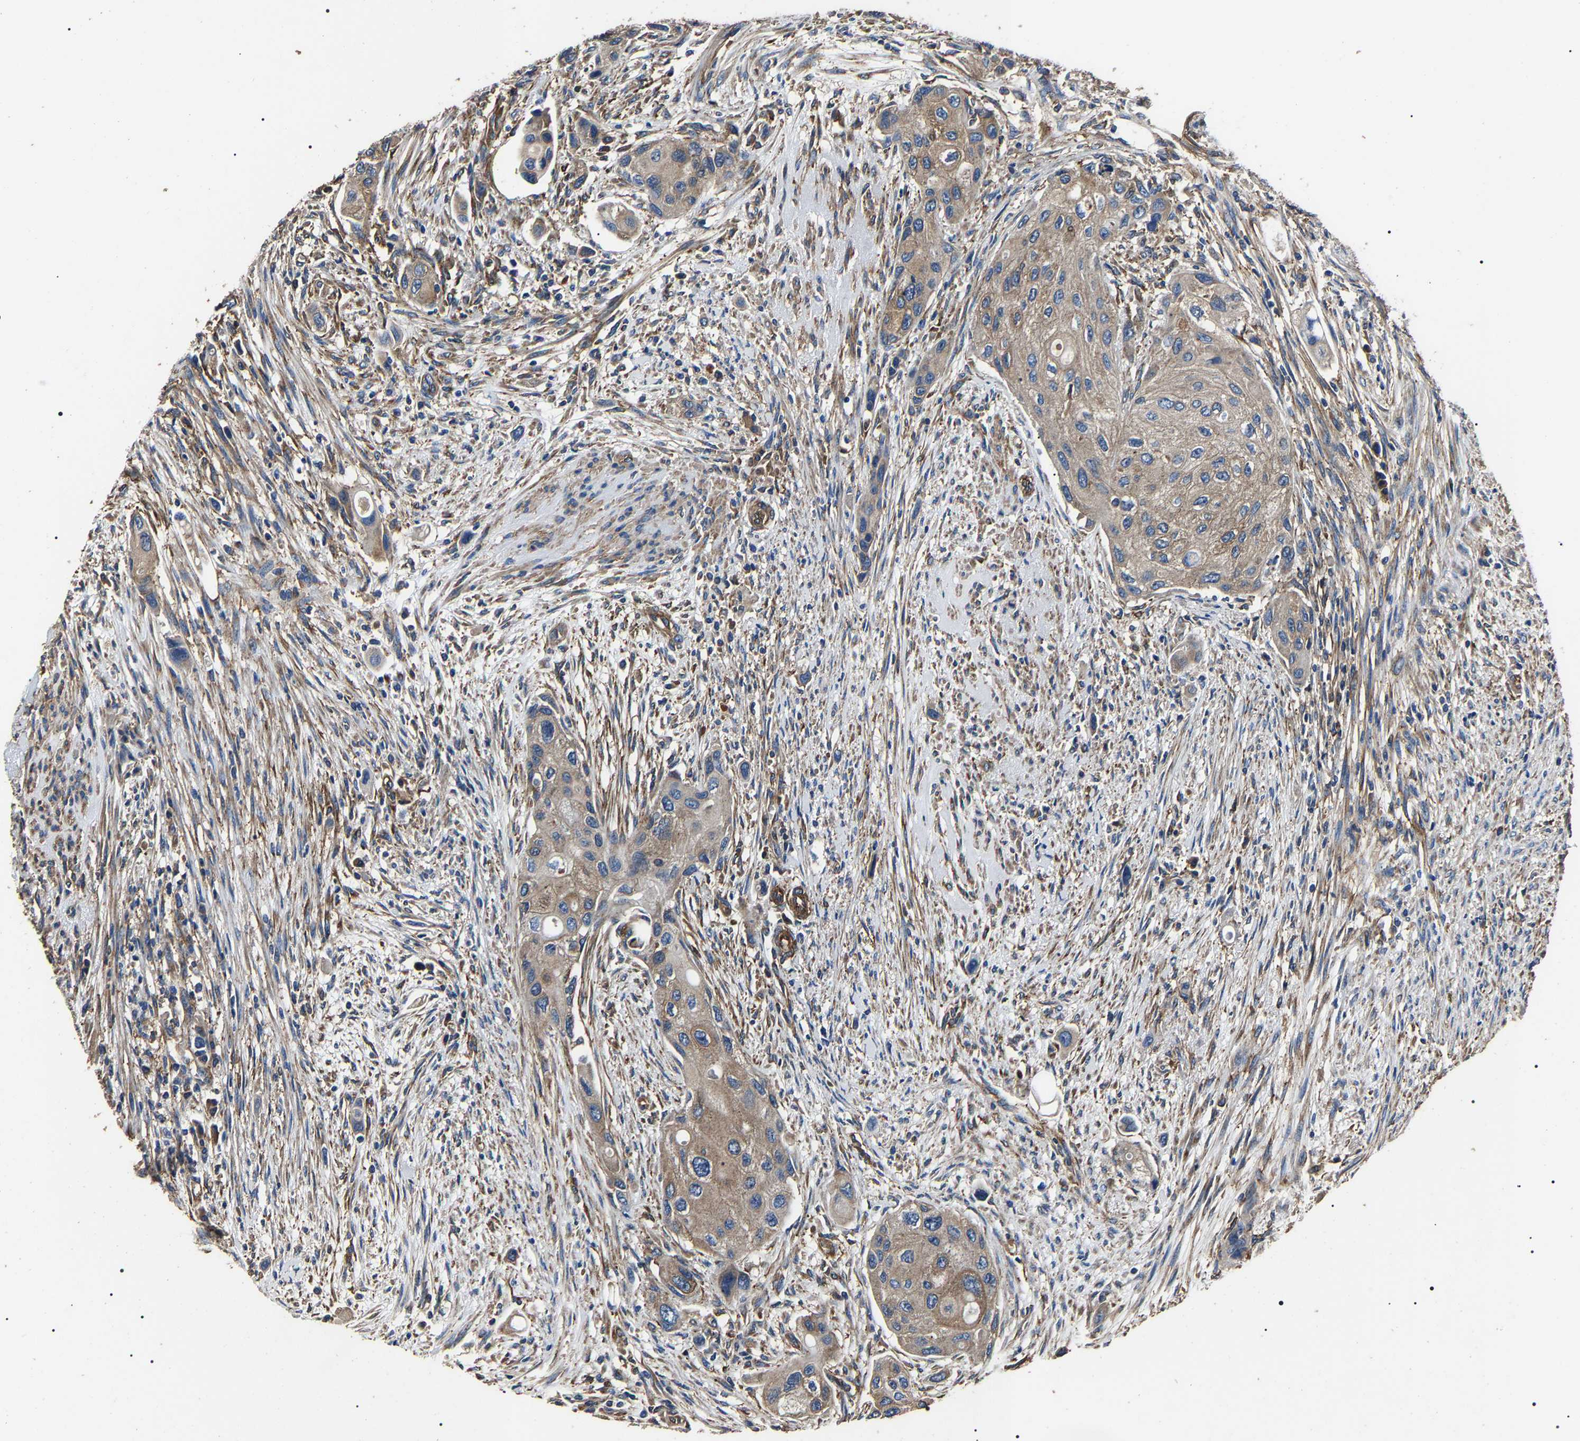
{"staining": {"intensity": "weak", "quantity": ">75%", "location": "cytoplasmic/membranous"}, "tissue": "urothelial cancer", "cell_type": "Tumor cells", "image_type": "cancer", "snomed": [{"axis": "morphology", "description": "Urothelial carcinoma, High grade"}, {"axis": "topography", "description": "Urinary bladder"}], "caption": "DAB immunohistochemical staining of human urothelial carcinoma (high-grade) displays weak cytoplasmic/membranous protein expression in approximately >75% of tumor cells.", "gene": "HSCB", "patient": {"sex": "female", "age": 56}}